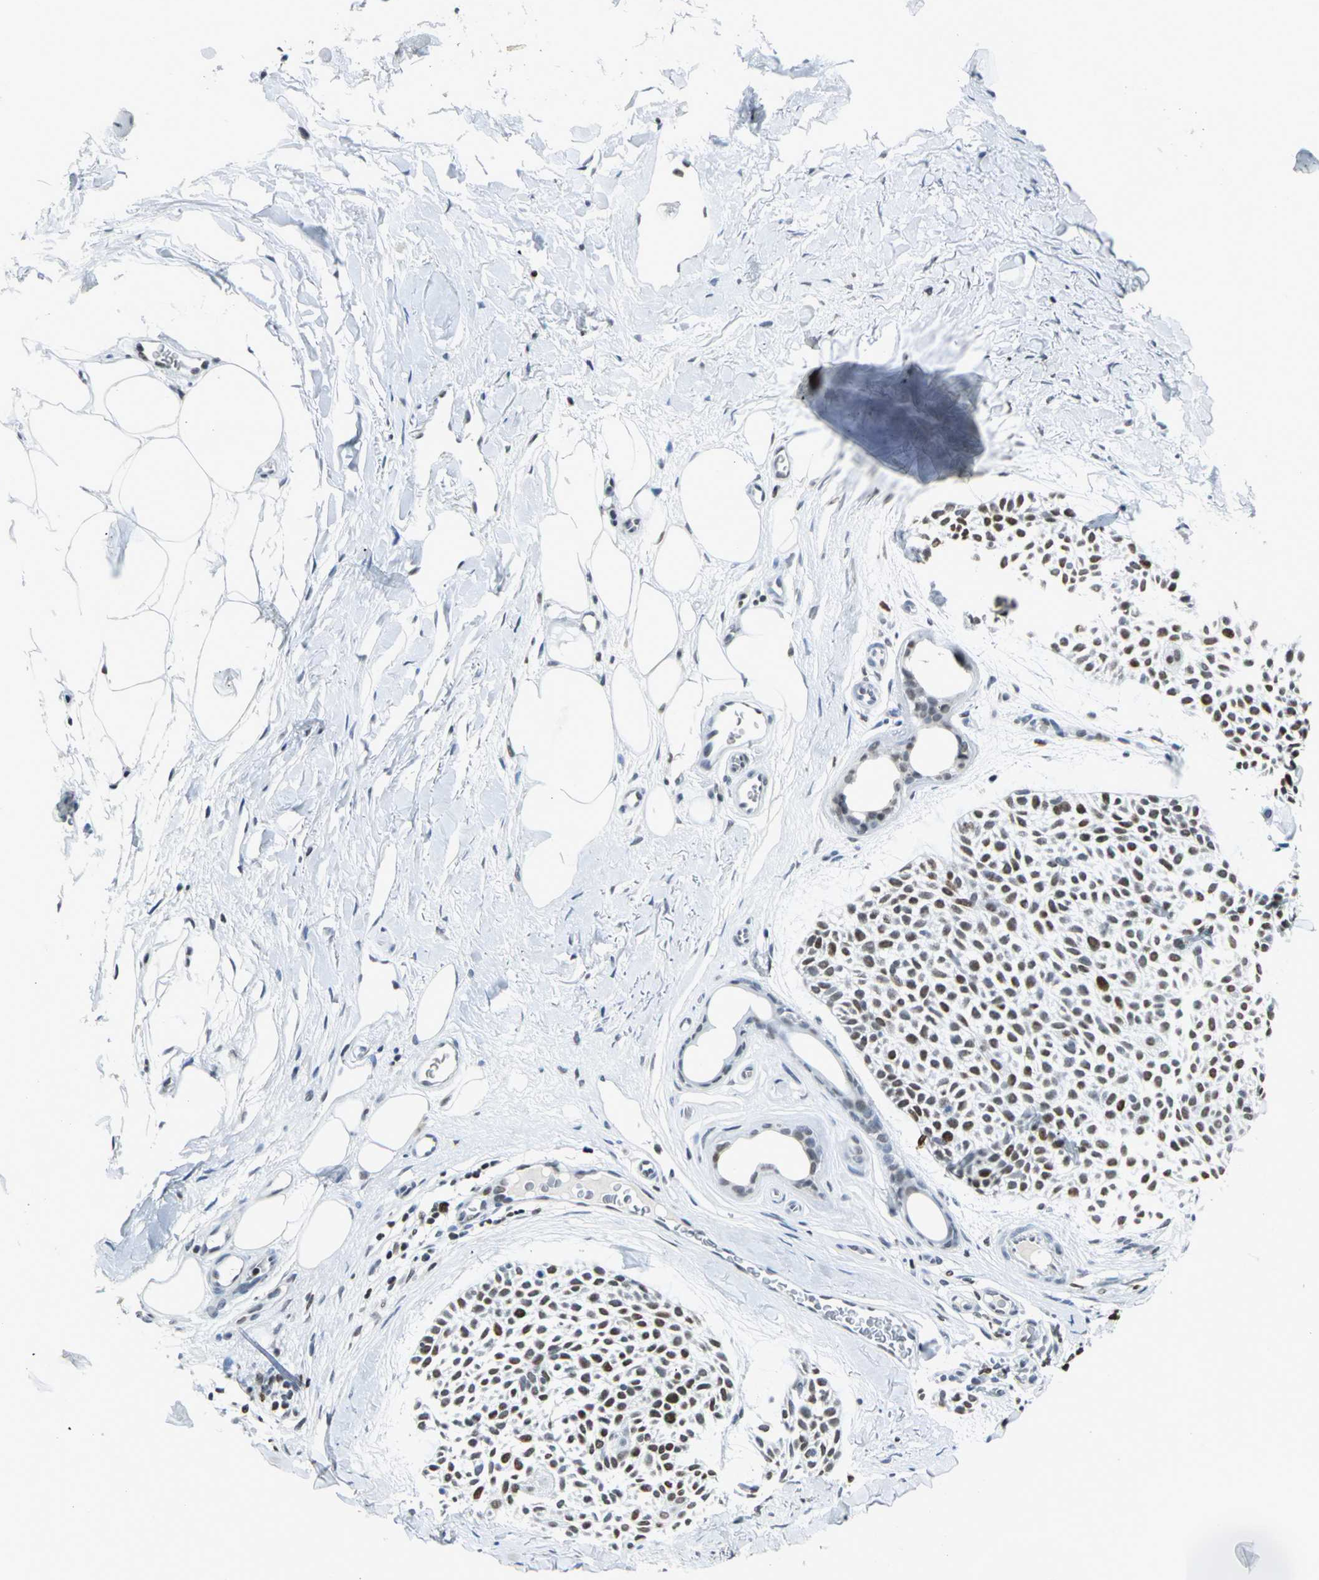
{"staining": {"intensity": "strong", "quantity": "25%-75%", "location": "nuclear"}, "tissue": "skin cancer", "cell_type": "Tumor cells", "image_type": "cancer", "snomed": [{"axis": "morphology", "description": "Normal tissue, NOS"}, {"axis": "morphology", "description": "Basal cell carcinoma"}, {"axis": "topography", "description": "Skin"}], "caption": "Basal cell carcinoma (skin) stained with immunohistochemistry shows strong nuclear expression in about 25%-75% of tumor cells.", "gene": "HNRNPD", "patient": {"sex": "female", "age": 70}}